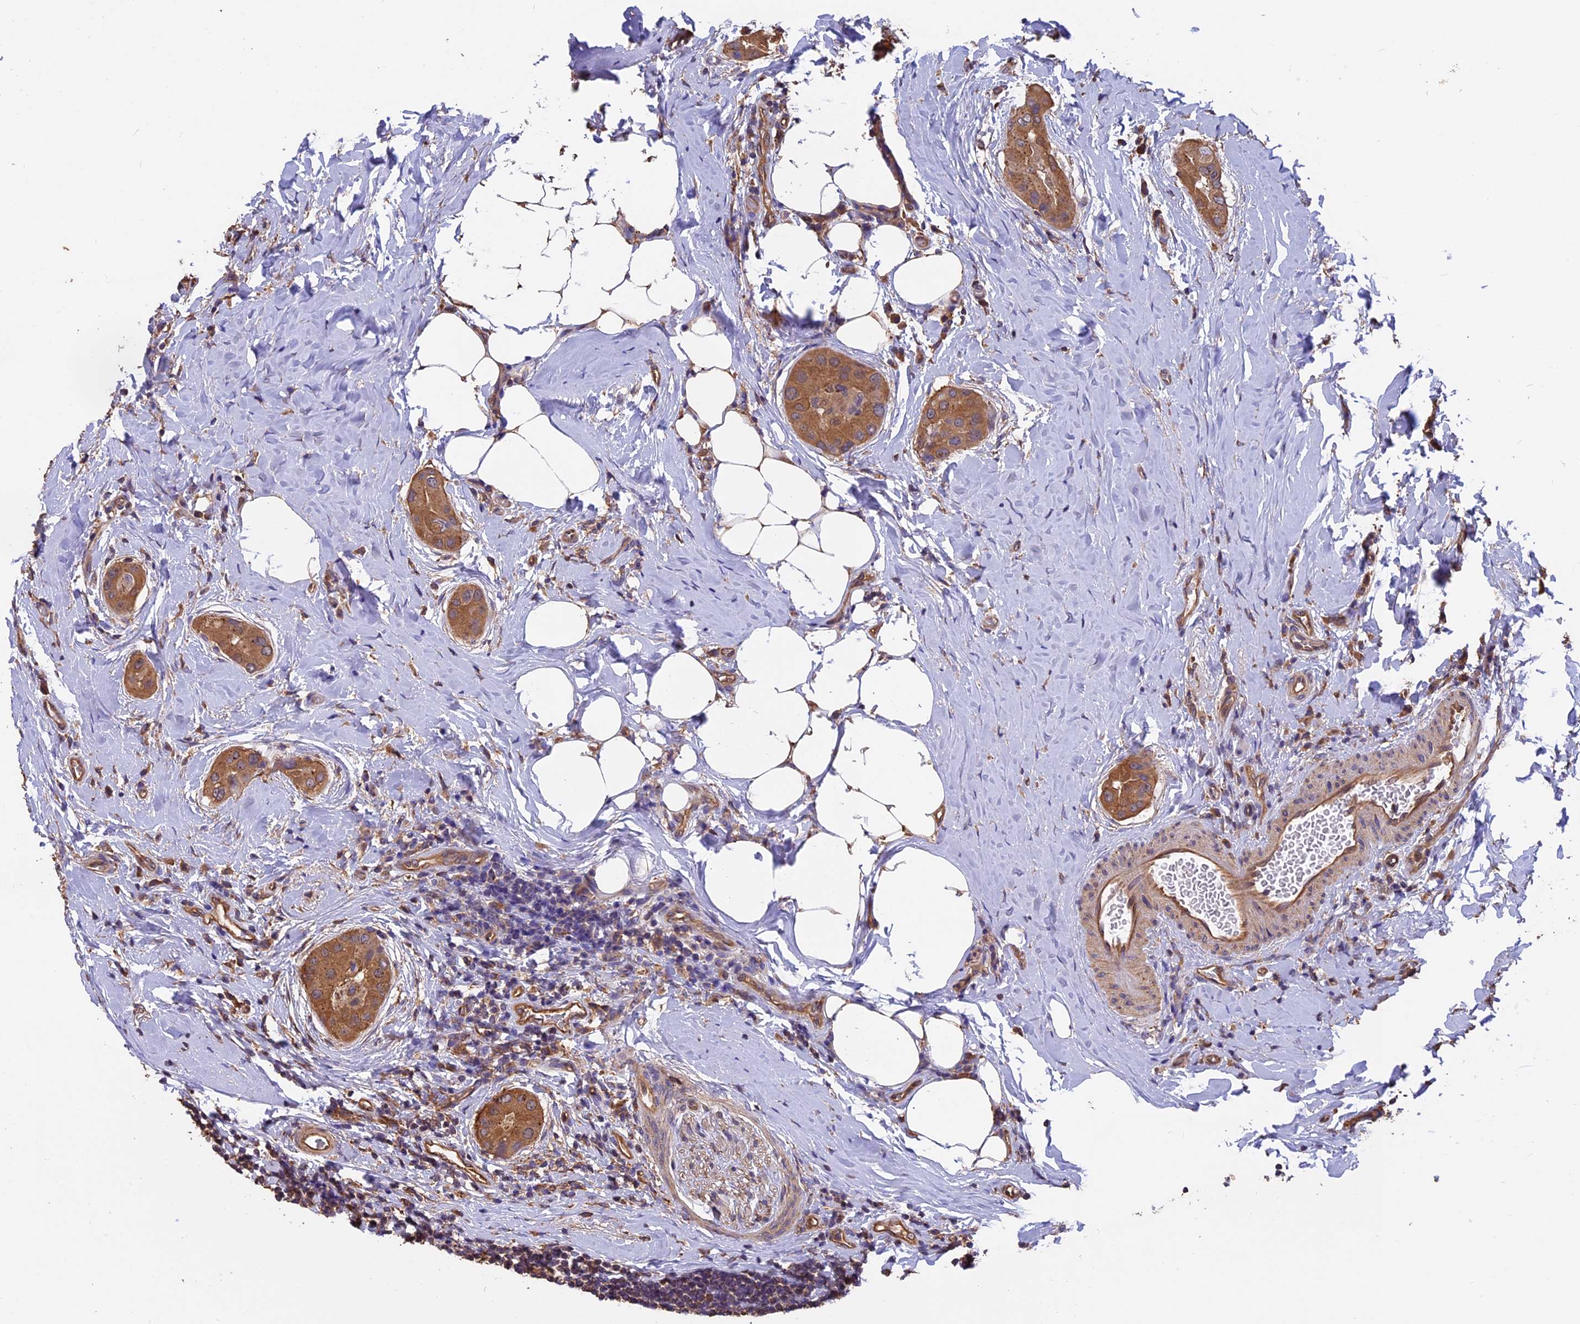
{"staining": {"intensity": "moderate", "quantity": ">75%", "location": "cytoplasmic/membranous"}, "tissue": "thyroid cancer", "cell_type": "Tumor cells", "image_type": "cancer", "snomed": [{"axis": "morphology", "description": "Papillary adenocarcinoma, NOS"}, {"axis": "topography", "description": "Thyroid gland"}], "caption": "An image showing moderate cytoplasmic/membranous staining in approximately >75% of tumor cells in papillary adenocarcinoma (thyroid), as visualized by brown immunohistochemical staining.", "gene": "CHMP2A", "patient": {"sex": "male", "age": 33}}